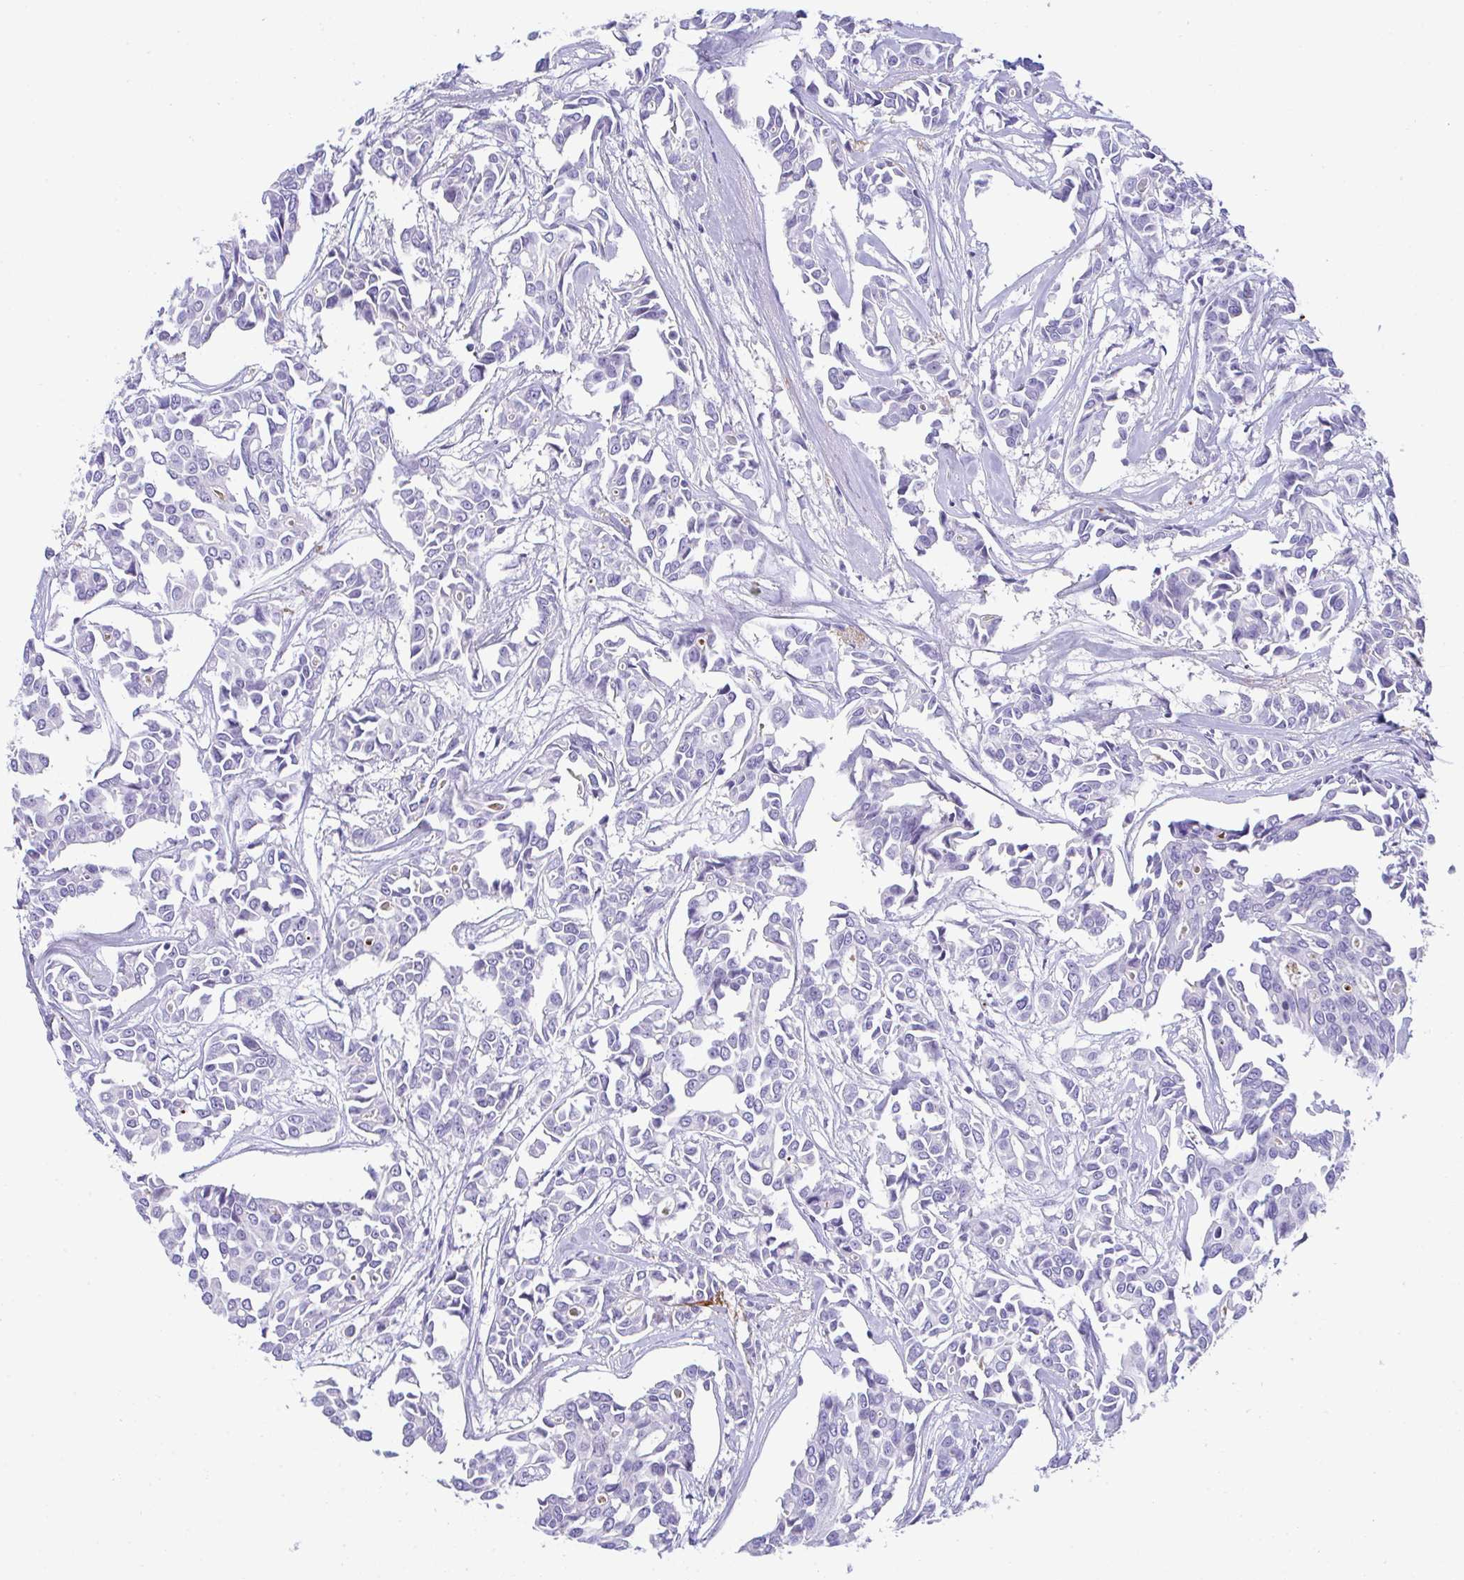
{"staining": {"intensity": "negative", "quantity": "none", "location": "none"}, "tissue": "breast cancer", "cell_type": "Tumor cells", "image_type": "cancer", "snomed": [{"axis": "morphology", "description": "Duct carcinoma"}, {"axis": "topography", "description": "Breast"}], "caption": "Protein analysis of breast infiltrating ductal carcinoma reveals no significant positivity in tumor cells.", "gene": "KMT2E", "patient": {"sex": "female", "age": 54}}